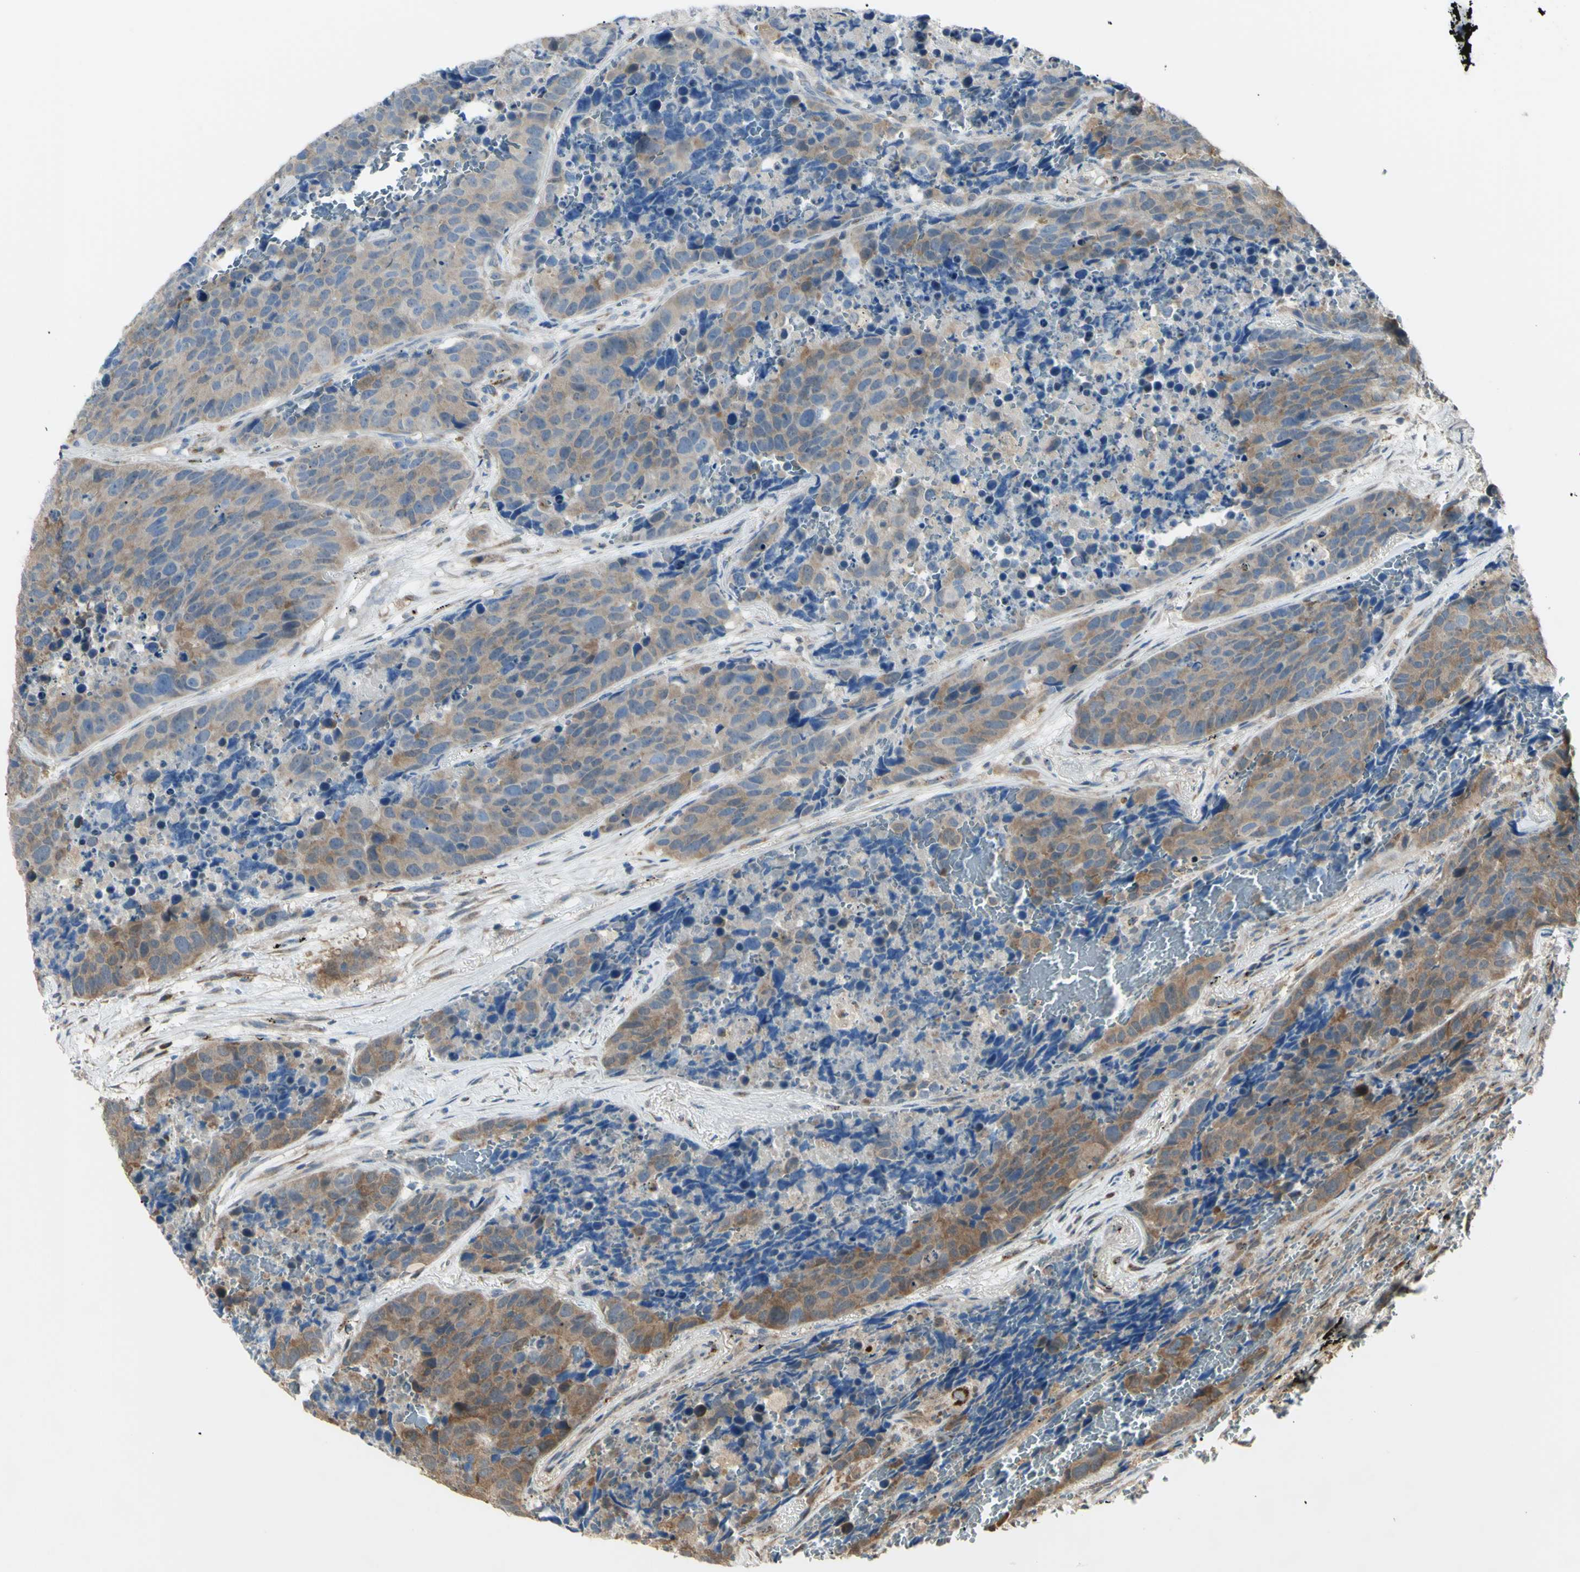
{"staining": {"intensity": "moderate", "quantity": ">75%", "location": "cytoplasmic/membranous"}, "tissue": "carcinoid", "cell_type": "Tumor cells", "image_type": "cancer", "snomed": [{"axis": "morphology", "description": "Carcinoid, malignant, NOS"}, {"axis": "topography", "description": "Lung"}], "caption": "Protein expression by immunohistochemistry shows moderate cytoplasmic/membranous expression in approximately >75% of tumor cells in carcinoid.", "gene": "EIF5A", "patient": {"sex": "male", "age": 60}}